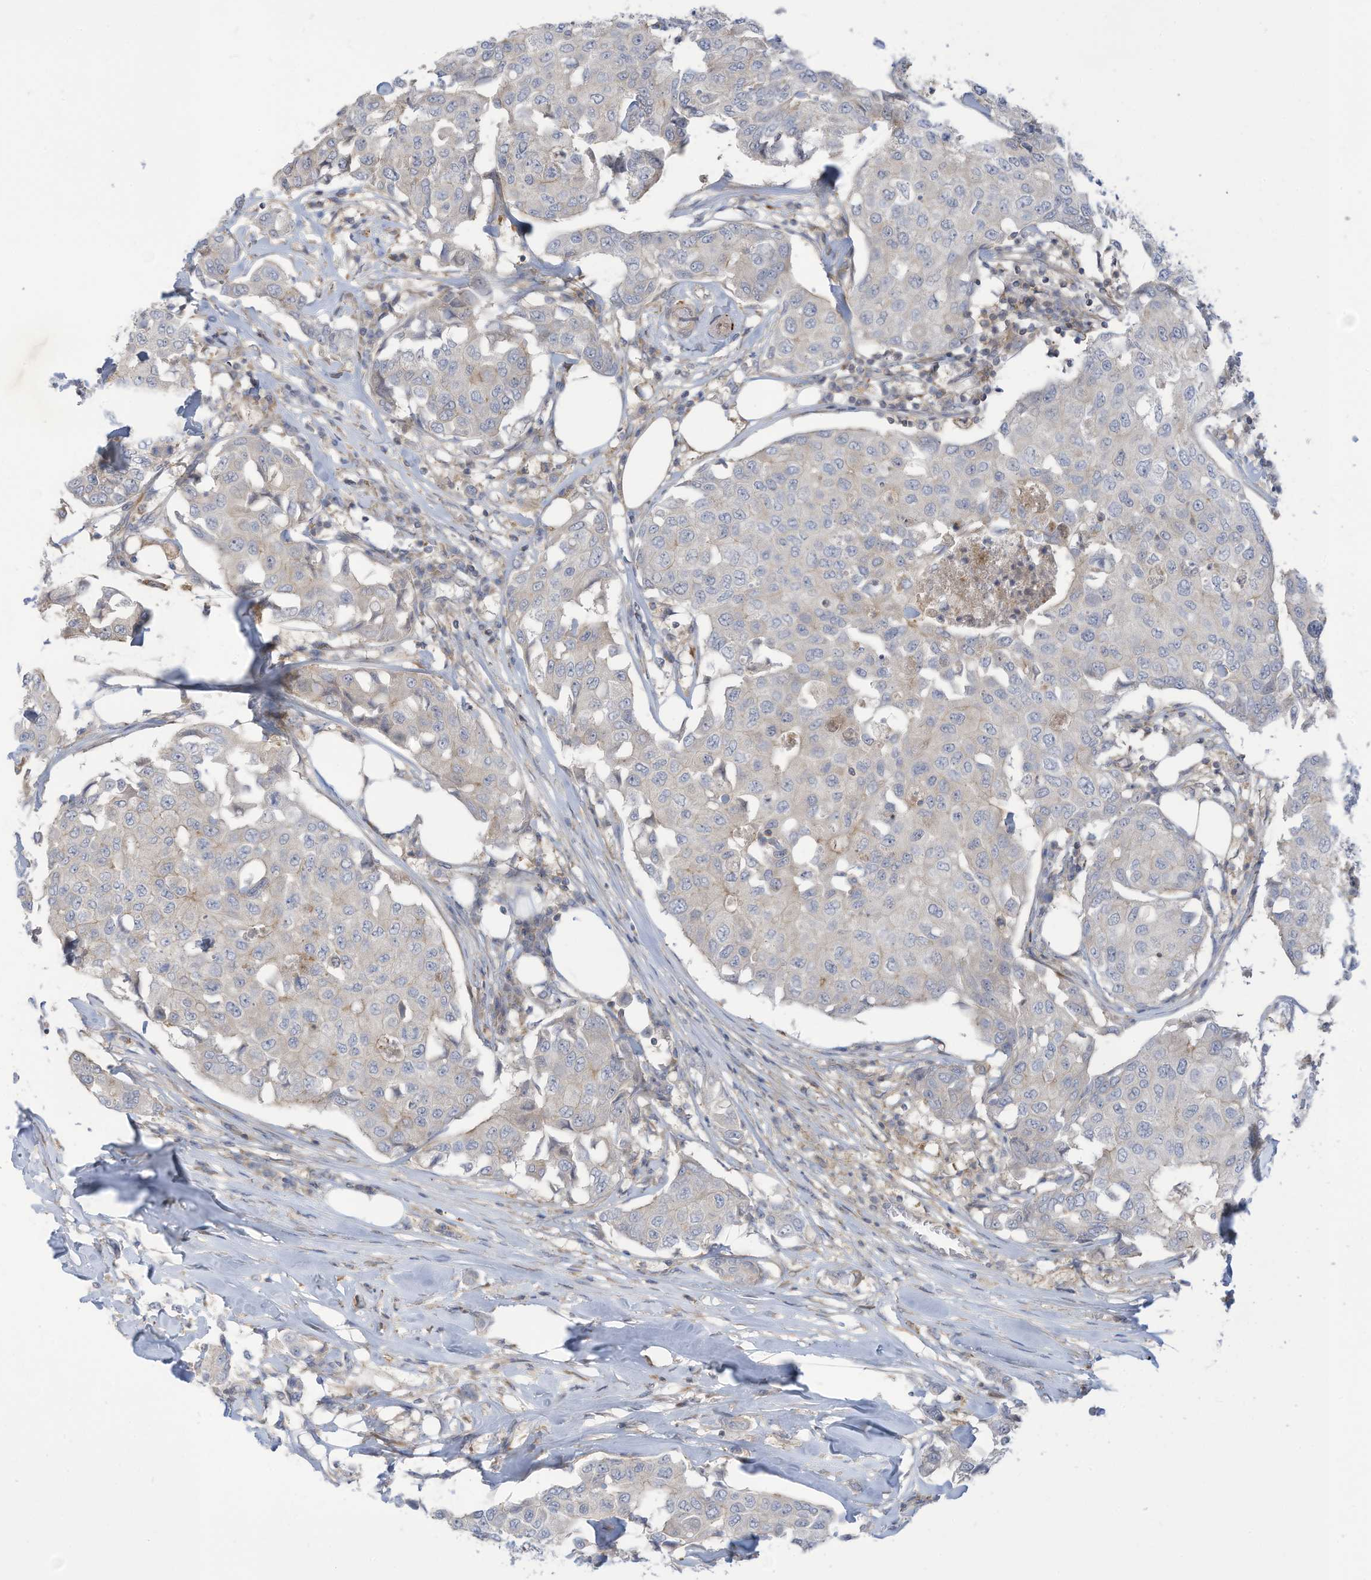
{"staining": {"intensity": "negative", "quantity": "none", "location": "none"}, "tissue": "breast cancer", "cell_type": "Tumor cells", "image_type": "cancer", "snomed": [{"axis": "morphology", "description": "Duct carcinoma"}, {"axis": "topography", "description": "Breast"}], "caption": "Tumor cells show no significant positivity in breast intraductal carcinoma.", "gene": "ADAT2", "patient": {"sex": "female", "age": 80}}